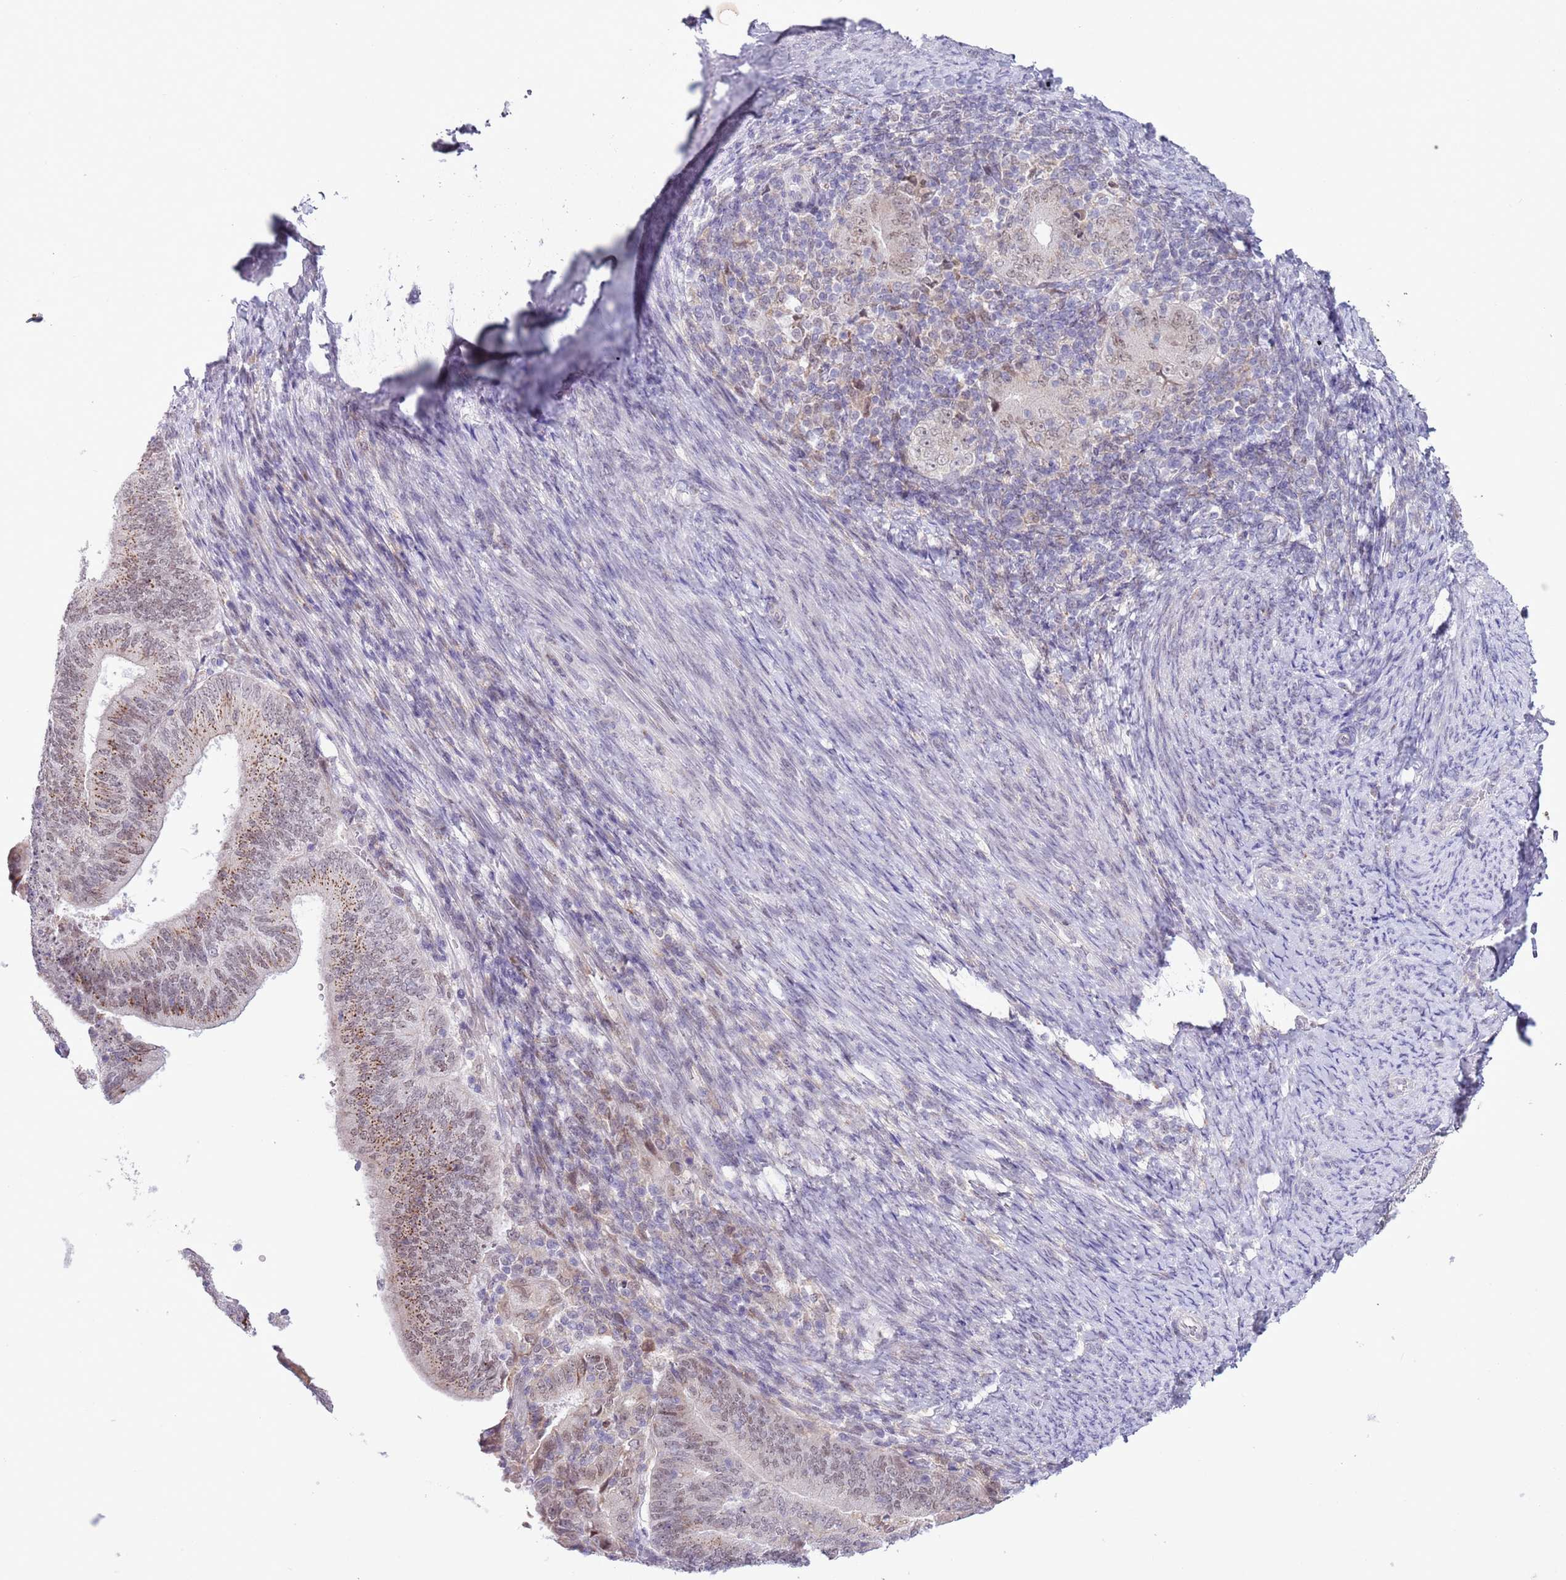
{"staining": {"intensity": "moderate", "quantity": ">75%", "location": "cytoplasmic/membranous,nuclear"}, "tissue": "endometrial cancer", "cell_type": "Tumor cells", "image_type": "cancer", "snomed": [{"axis": "morphology", "description": "Adenocarcinoma, NOS"}, {"axis": "topography", "description": "Endometrium"}], "caption": "A micrograph showing moderate cytoplasmic/membranous and nuclear expression in about >75% of tumor cells in endometrial cancer, as visualized by brown immunohistochemical staining.", "gene": "ZNF576", "patient": {"sex": "female", "age": 70}}